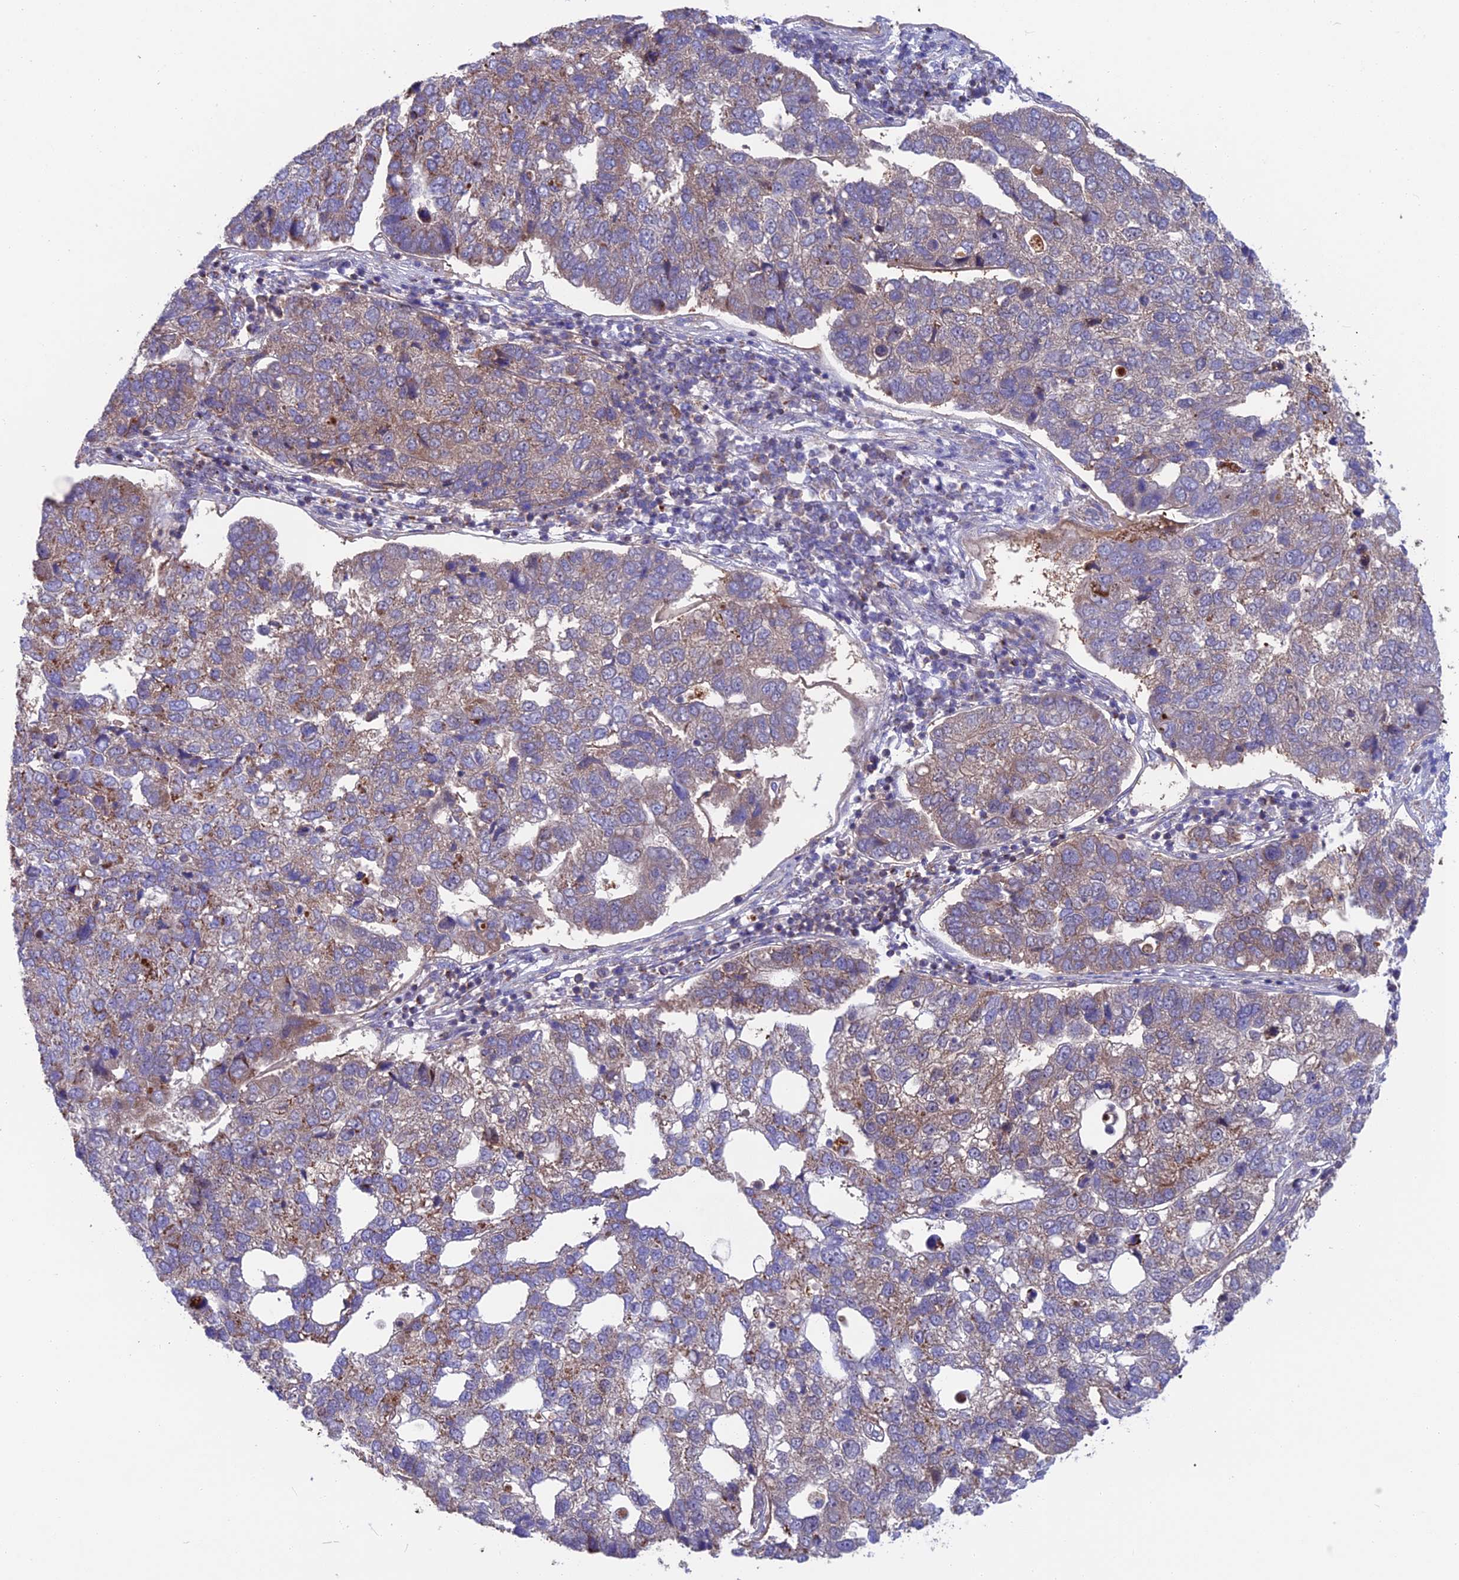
{"staining": {"intensity": "weak", "quantity": ">75%", "location": "cytoplasmic/membranous"}, "tissue": "pancreatic cancer", "cell_type": "Tumor cells", "image_type": "cancer", "snomed": [{"axis": "morphology", "description": "Adenocarcinoma, NOS"}, {"axis": "topography", "description": "Pancreas"}], "caption": "Approximately >75% of tumor cells in human pancreatic cancer (adenocarcinoma) show weak cytoplasmic/membranous protein positivity as visualized by brown immunohistochemical staining.", "gene": "CS", "patient": {"sex": "female", "age": 61}}